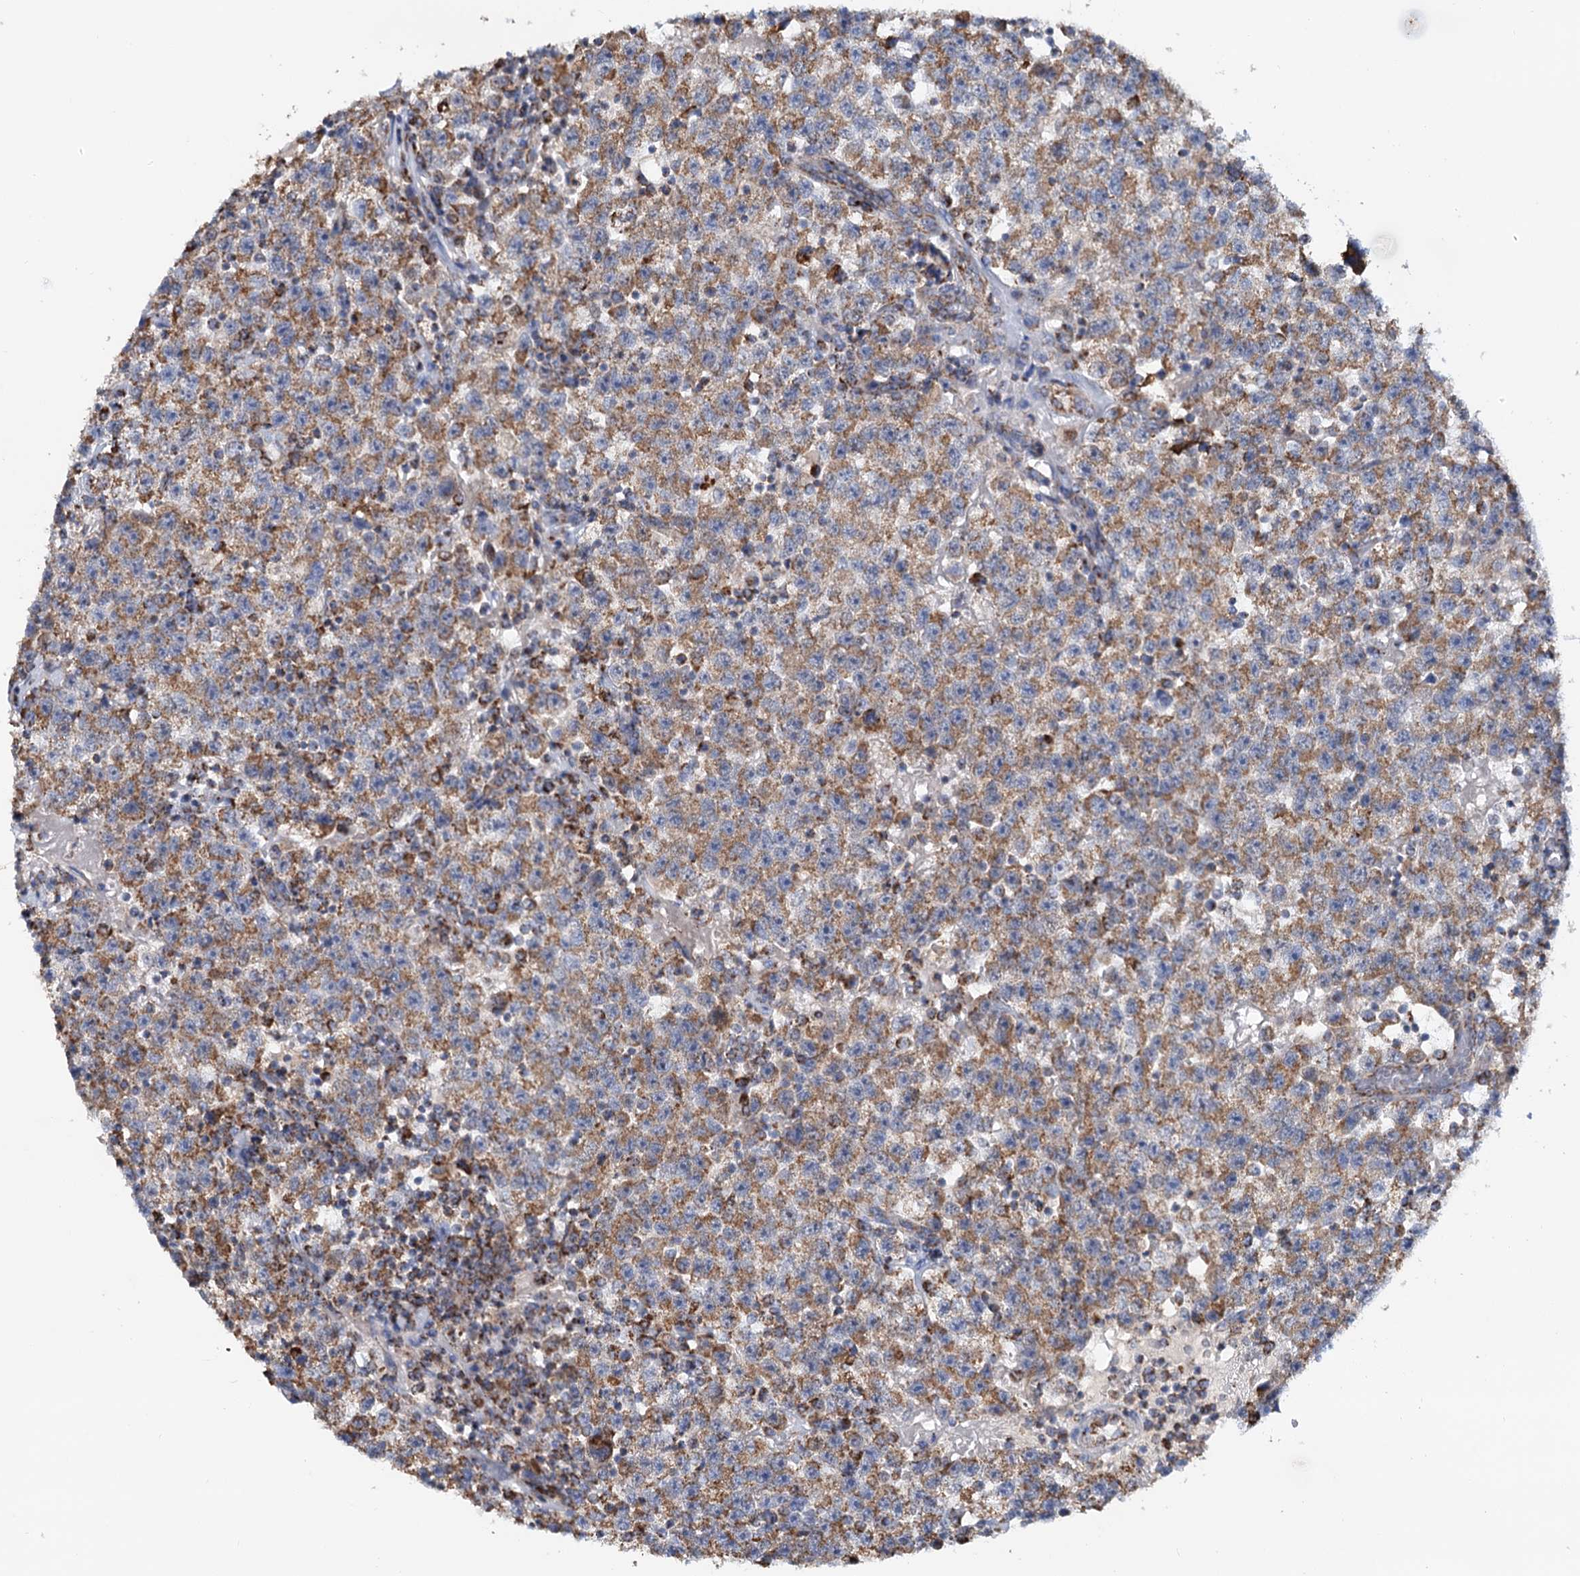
{"staining": {"intensity": "moderate", "quantity": ">75%", "location": "cytoplasmic/membranous"}, "tissue": "testis cancer", "cell_type": "Tumor cells", "image_type": "cancer", "snomed": [{"axis": "morphology", "description": "Seminoma, NOS"}, {"axis": "topography", "description": "Testis"}], "caption": "Protein analysis of testis cancer tissue demonstrates moderate cytoplasmic/membranous staining in about >75% of tumor cells.", "gene": "C2CD3", "patient": {"sex": "male", "age": 22}}